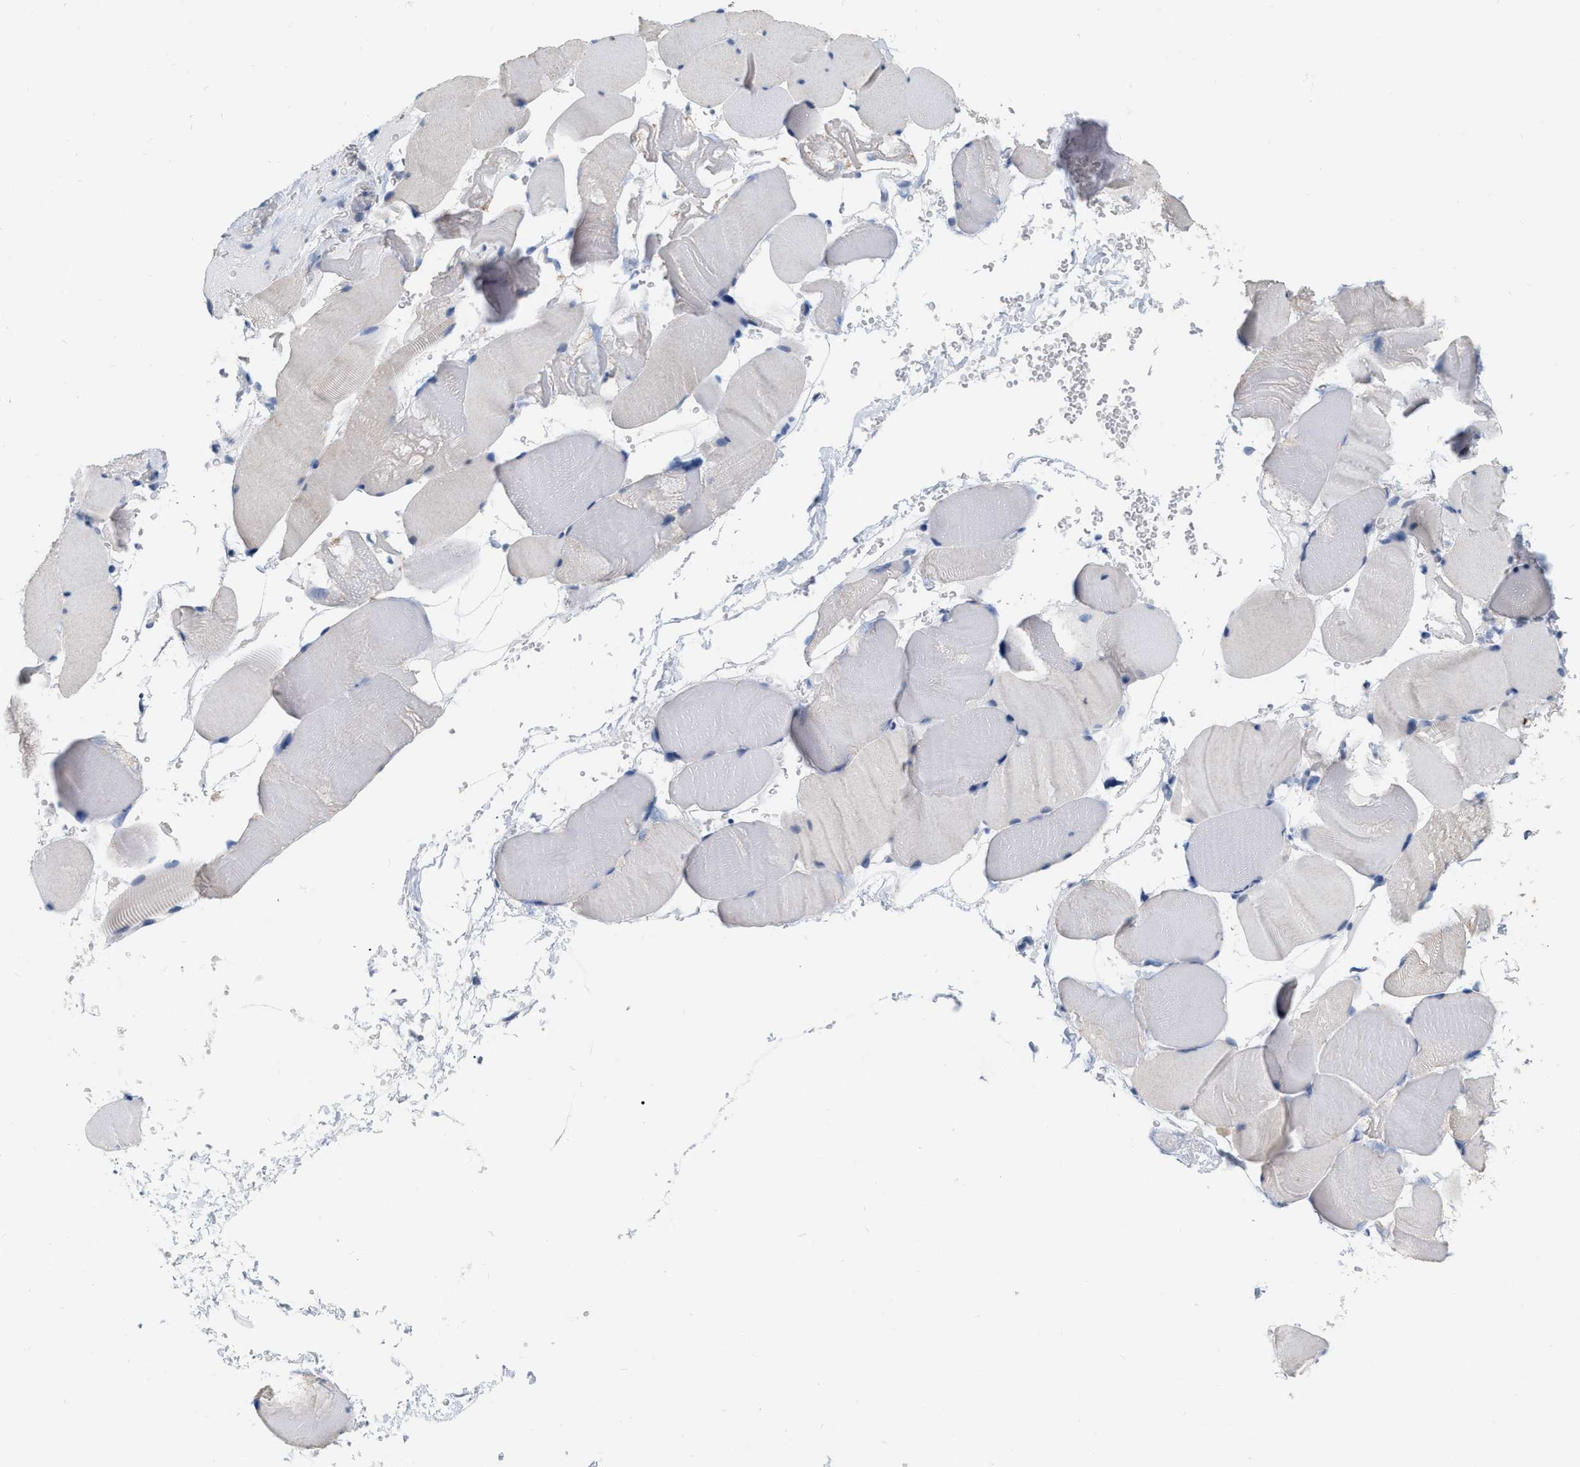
{"staining": {"intensity": "weak", "quantity": "<25%", "location": "nuclear"}, "tissue": "skeletal muscle", "cell_type": "Myocytes", "image_type": "normal", "snomed": [{"axis": "morphology", "description": "Normal tissue, NOS"}, {"axis": "topography", "description": "Skeletal muscle"}], "caption": "Myocytes show no significant protein expression in unremarkable skeletal muscle. The staining was performed using DAB to visualize the protein expression in brown, while the nuclei were stained in blue with hematoxylin (Magnification: 20x).", "gene": "RUVBL1", "patient": {"sex": "male", "age": 62}}